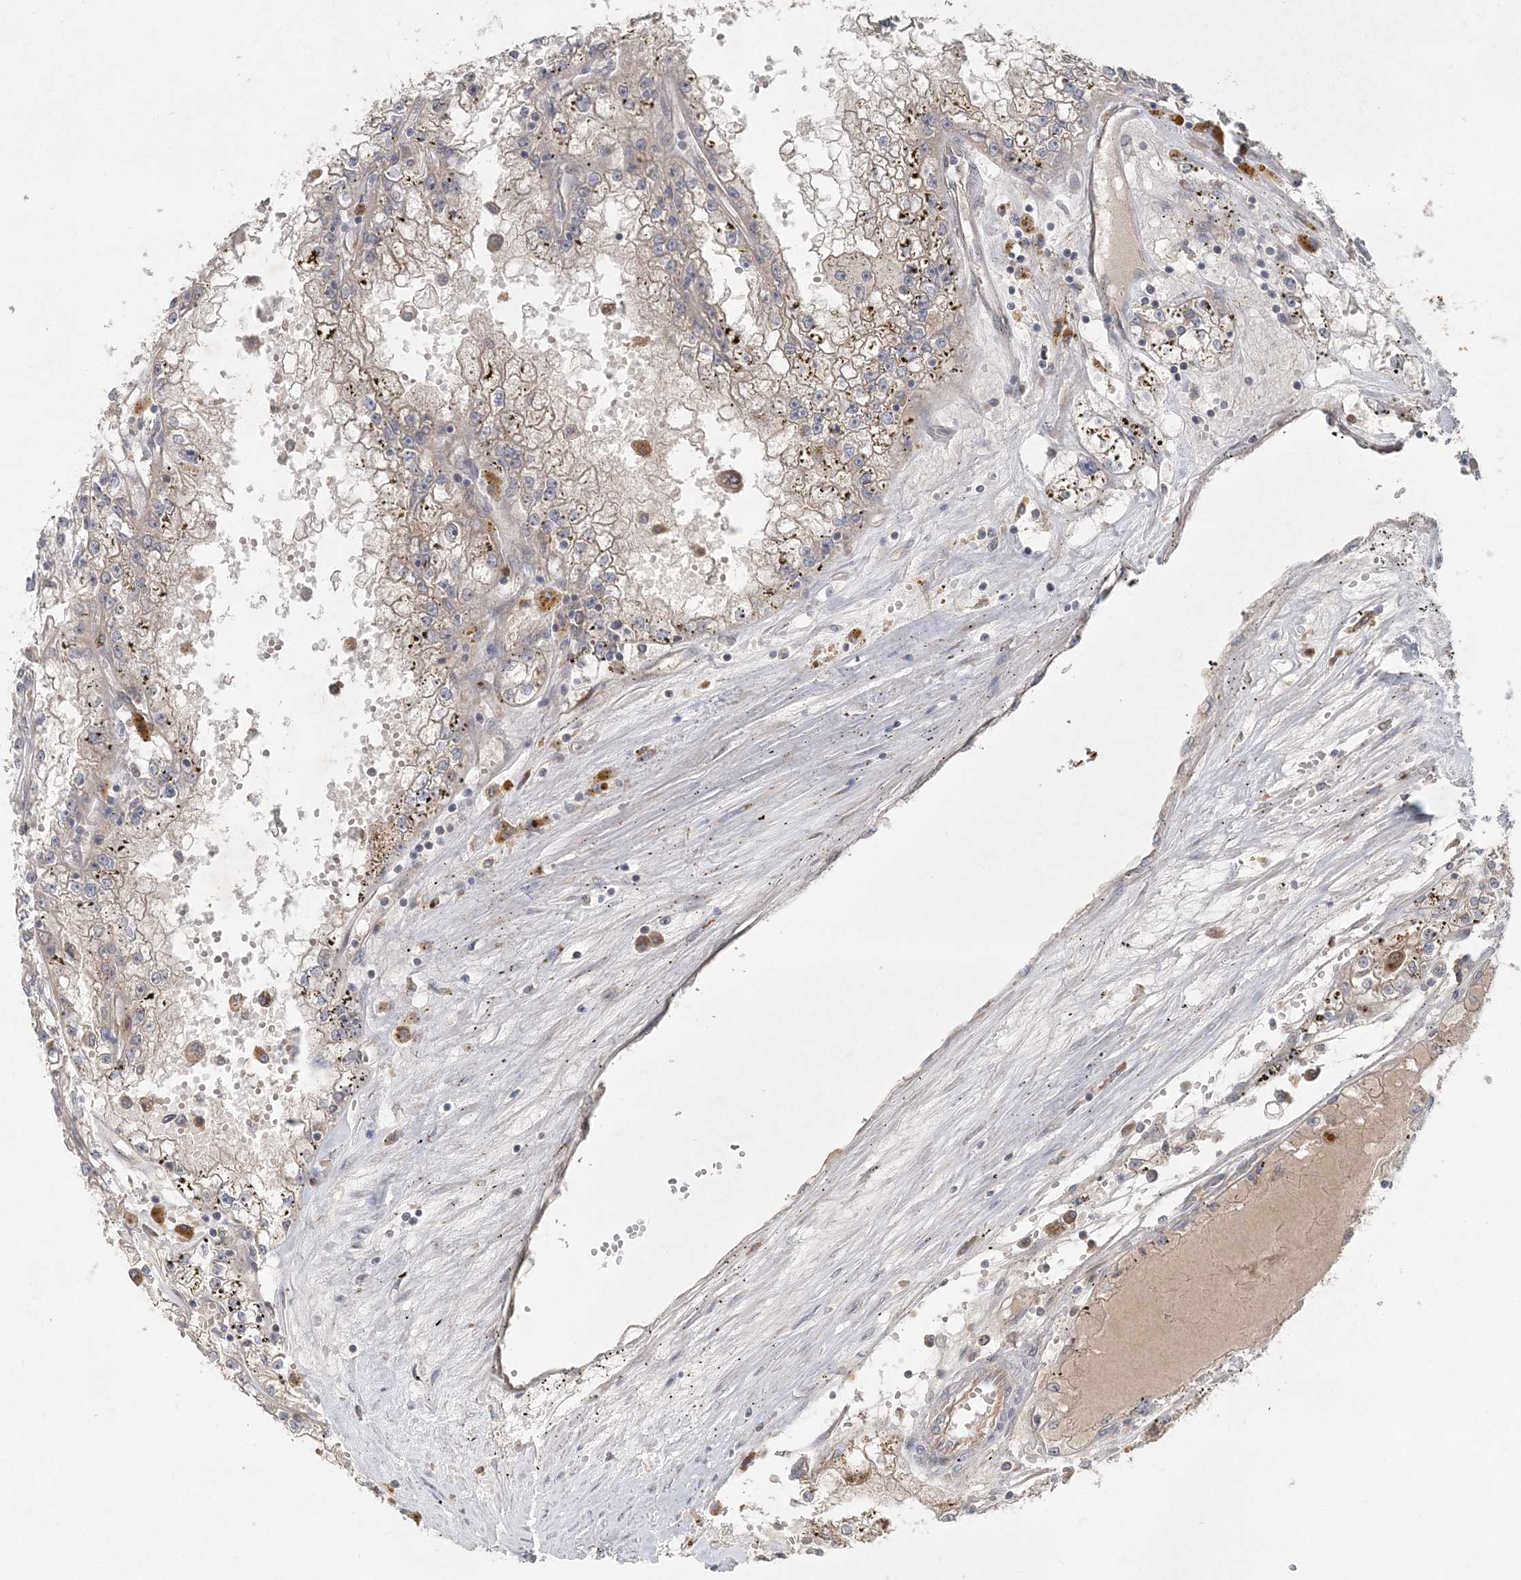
{"staining": {"intensity": "weak", "quantity": "<25%", "location": "cytoplasmic/membranous"}, "tissue": "renal cancer", "cell_type": "Tumor cells", "image_type": "cancer", "snomed": [{"axis": "morphology", "description": "Adenocarcinoma, NOS"}, {"axis": "topography", "description": "Kidney"}], "caption": "Immunohistochemical staining of human renal cancer (adenocarcinoma) reveals no significant expression in tumor cells.", "gene": "LRPPRC", "patient": {"sex": "male", "age": 56}}